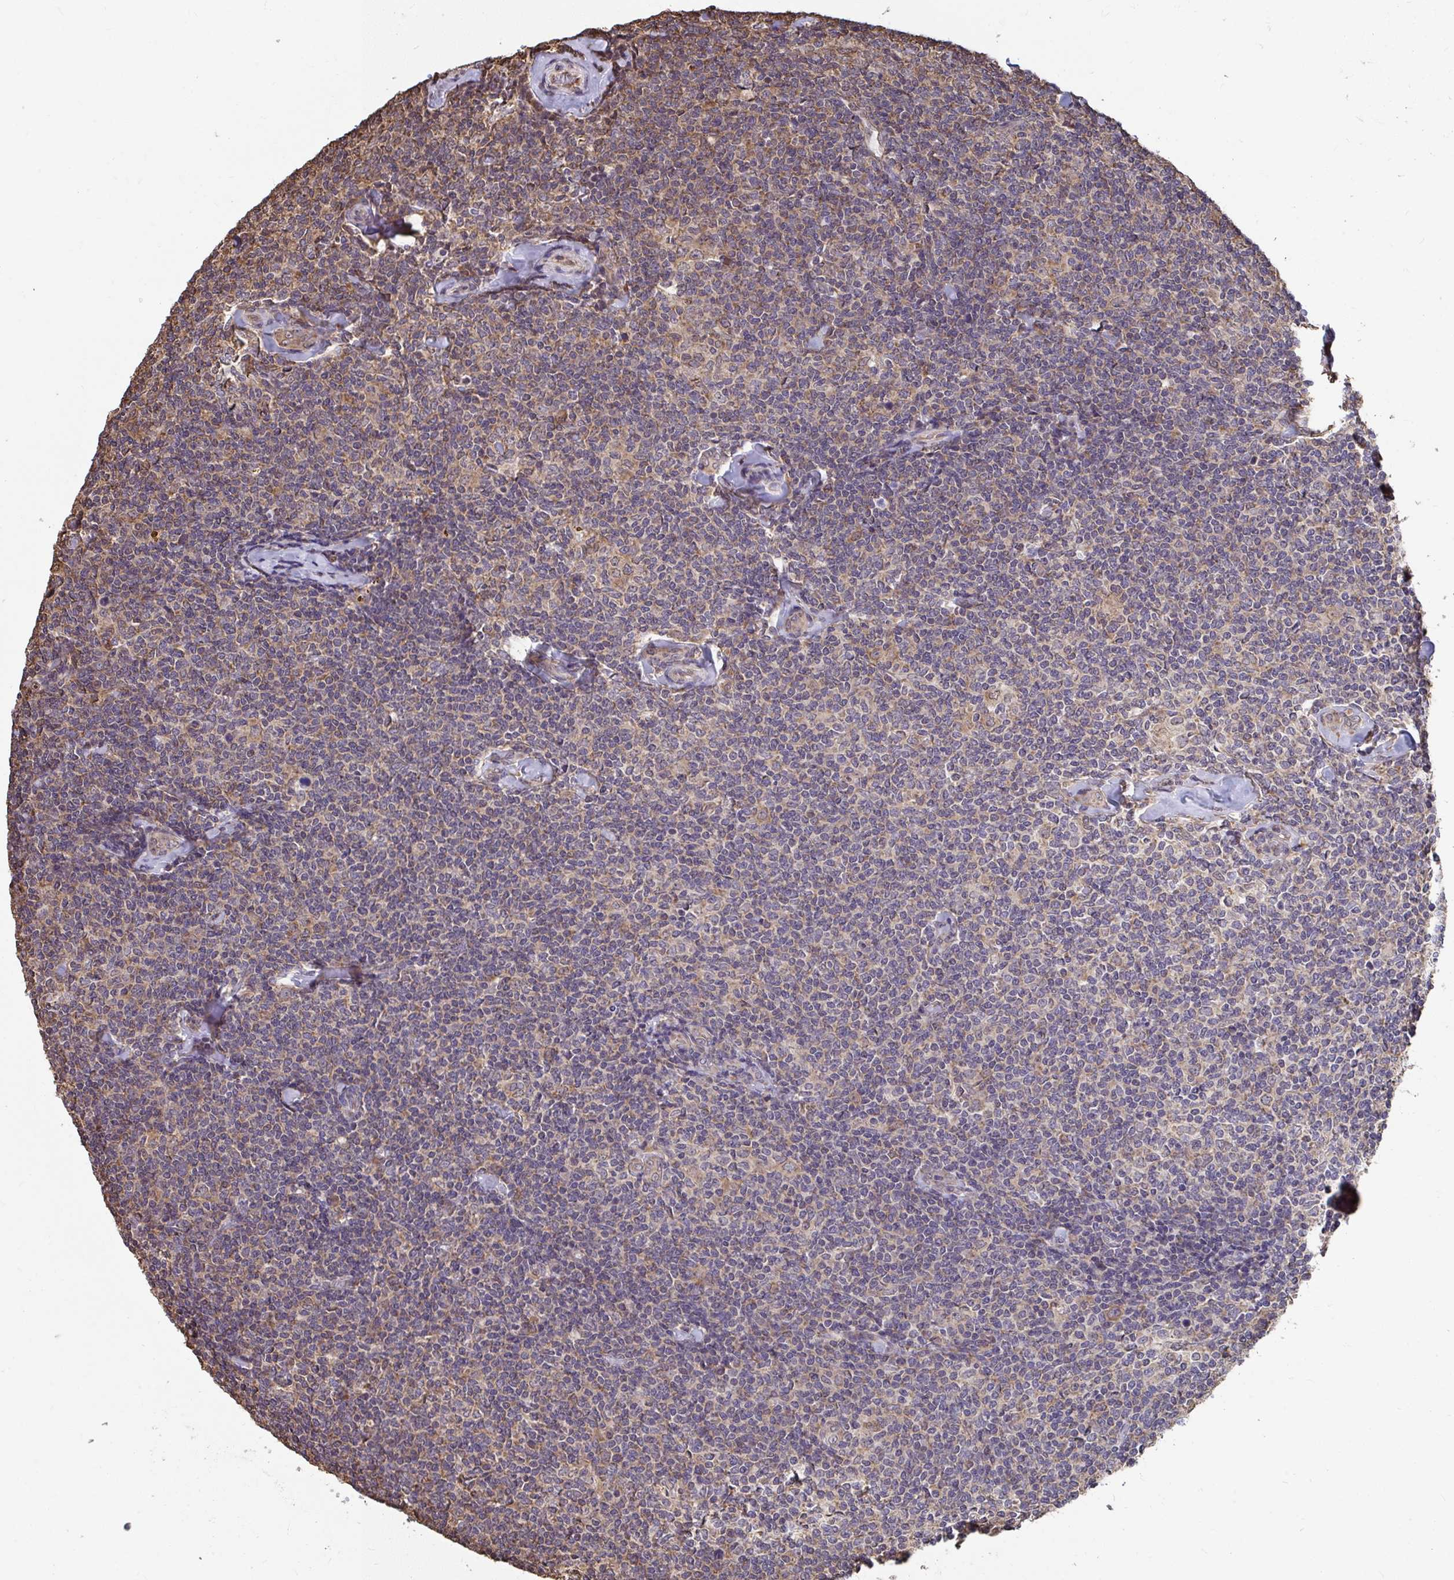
{"staining": {"intensity": "weak", "quantity": "25%-75%", "location": "cytoplasmic/membranous"}, "tissue": "lymphoma", "cell_type": "Tumor cells", "image_type": "cancer", "snomed": [{"axis": "morphology", "description": "Malignant lymphoma, non-Hodgkin's type, Low grade"}, {"axis": "topography", "description": "Lymph node"}], "caption": "Weak cytoplasmic/membranous expression for a protein is present in about 25%-75% of tumor cells of lymphoma using immunohistochemistry (IHC).", "gene": "SYNCRIP", "patient": {"sex": "female", "age": 56}}